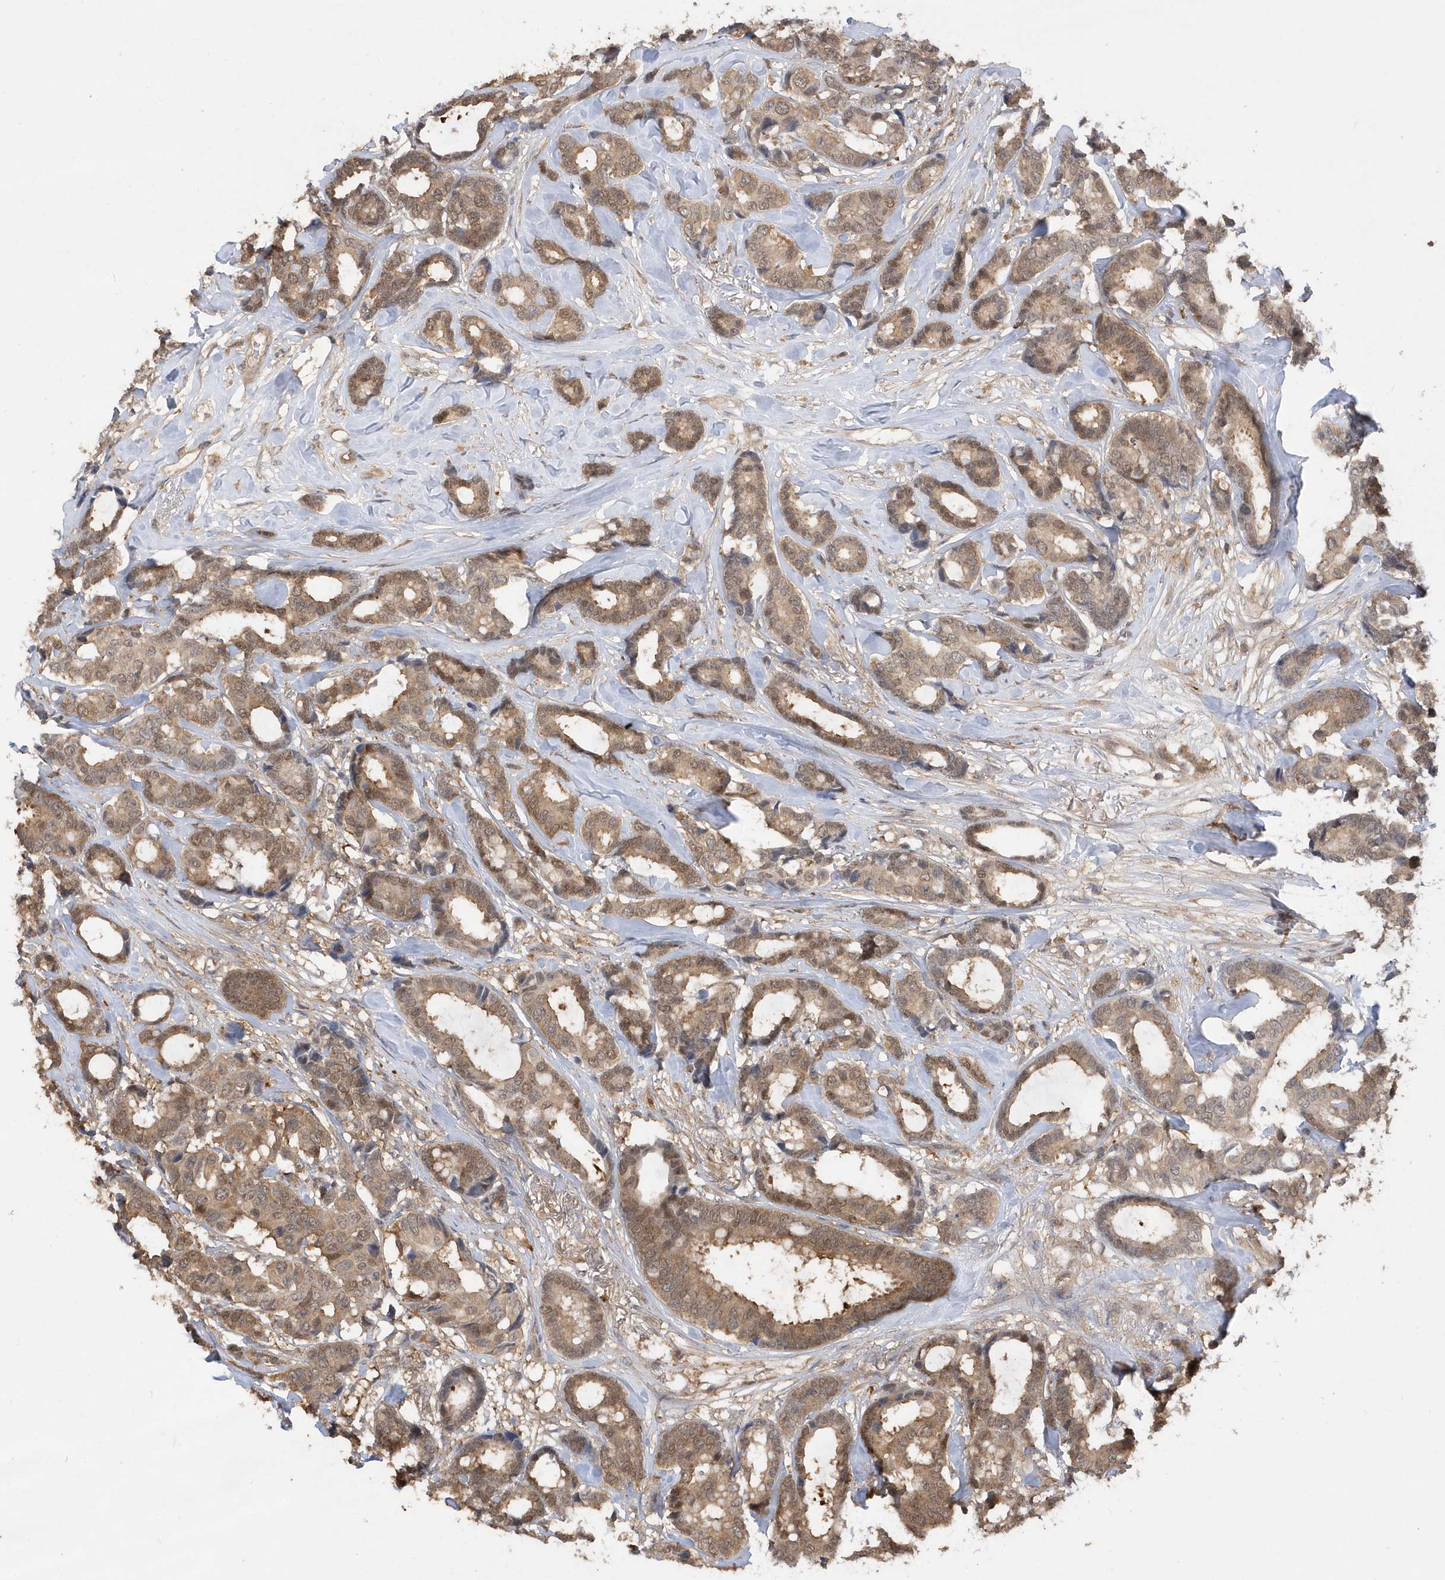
{"staining": {"intensity": "moderate", "quantity": ">75%", "location": "cytoplasmic/membranous,nuclear"}, "tissue": "breast cancer", "cell_type": "Tumor cells", "image_type": "cancer", "snomed": [{"axis": "morphology", "description": "Duct carcinoma"}, {"axis": "topography", "description": "Breast"}], "caption": "Immunohistochemical staining of human infiltrating ductal carcinoma (breast) demonstrates medium levels of moderate cytoplasmic/membranous and nuclear protein staining in about >75% of tumor cells.", "gene": "RPE", "patient": {"sex": "female", "age": 87}}